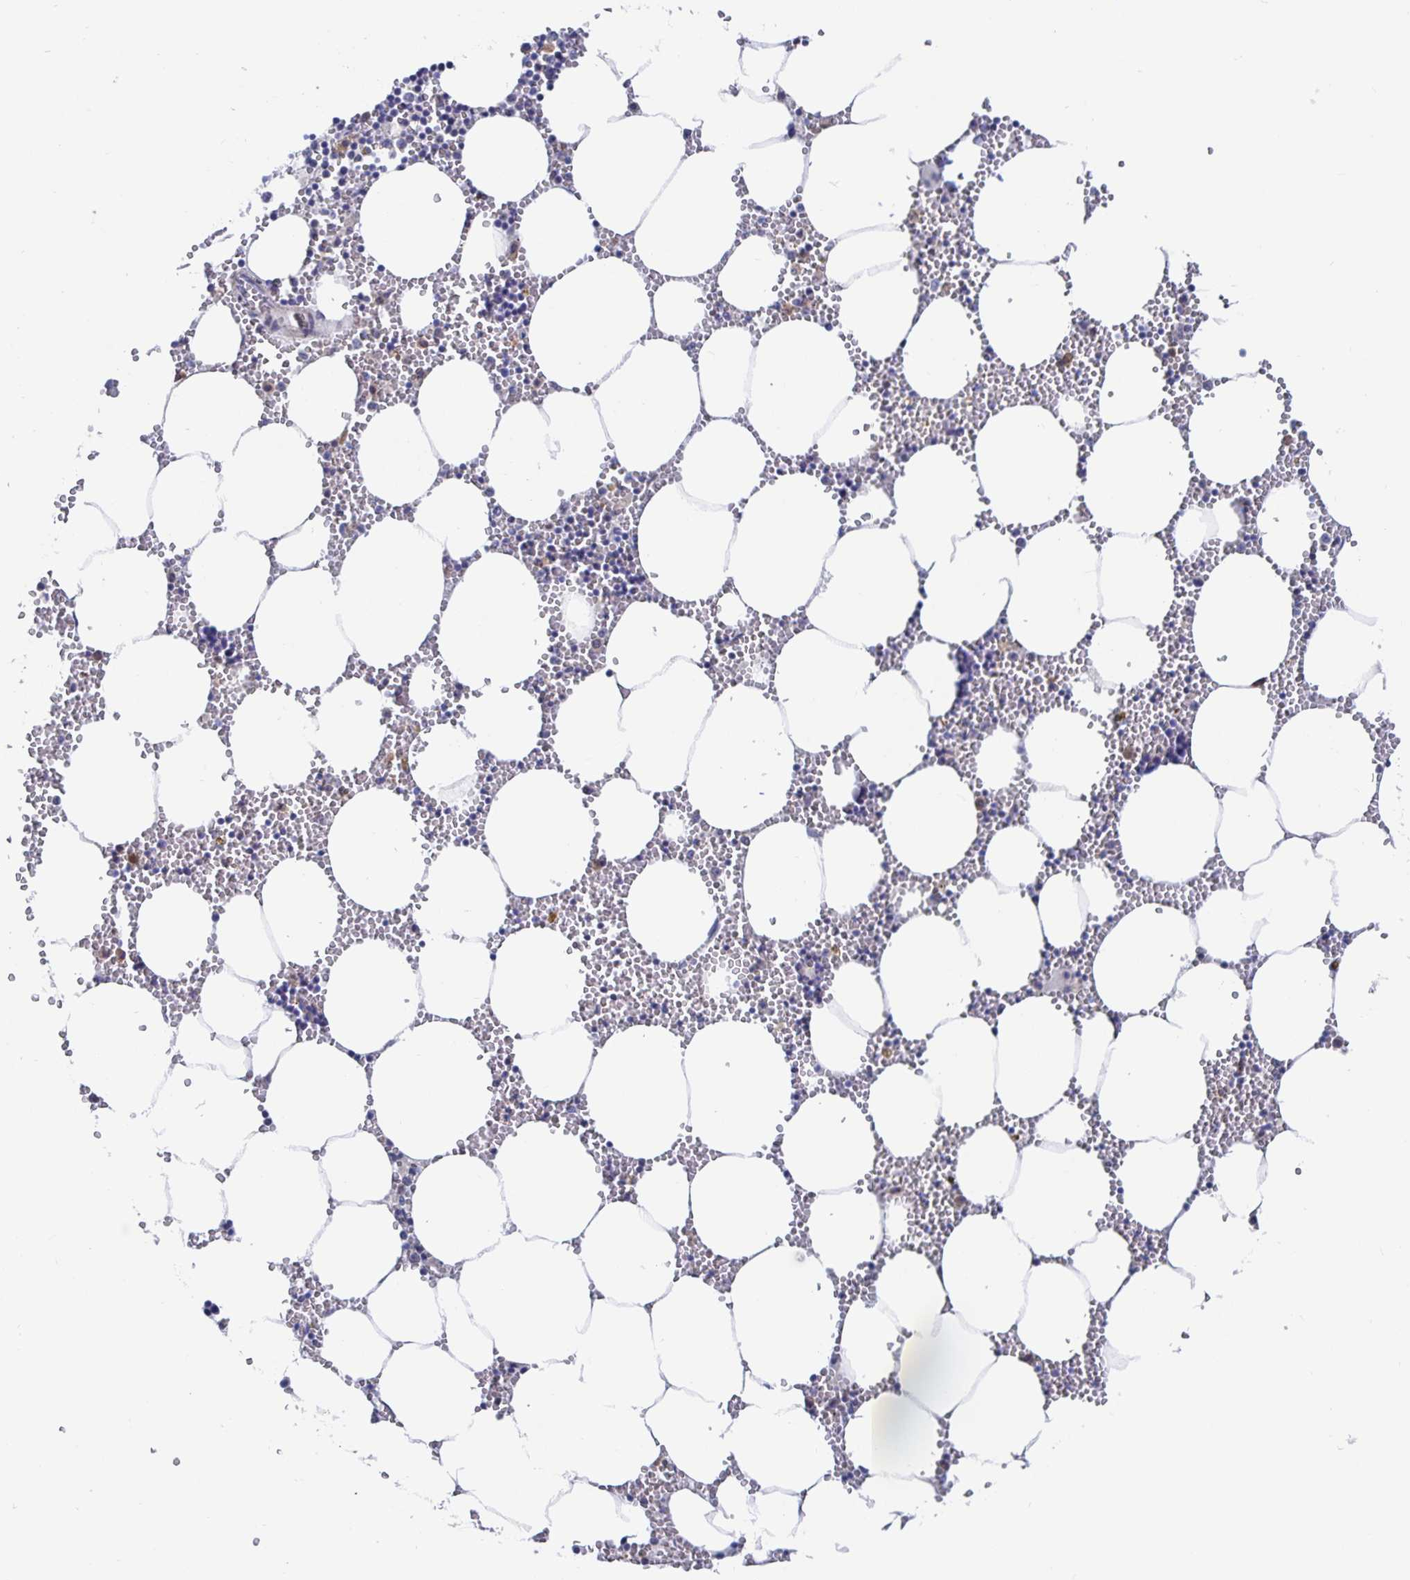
{"staining": {"intensity": "weak", "quantity": "<25%", "location": "cytoplasmic/membranous"}, "tissue": "bone marrow", "cell_type": "Hematopoietic cells", "image_type": "normal", "snomed": [{"axis": "morphology", "description": "Normal tissue, NOS"}, {"axis": "topography", "description": "Bone marrow"}], "caption": "The histopathology image demonstrates no staining of hematopoietic cells in benign bone marrow. (DAB (3,3'-diaminobenzidine) IHC visualized using brightfield microscopy, high magnification).", "gene": "ZIK1", "patient": {"sex": "male", "age": 54}}